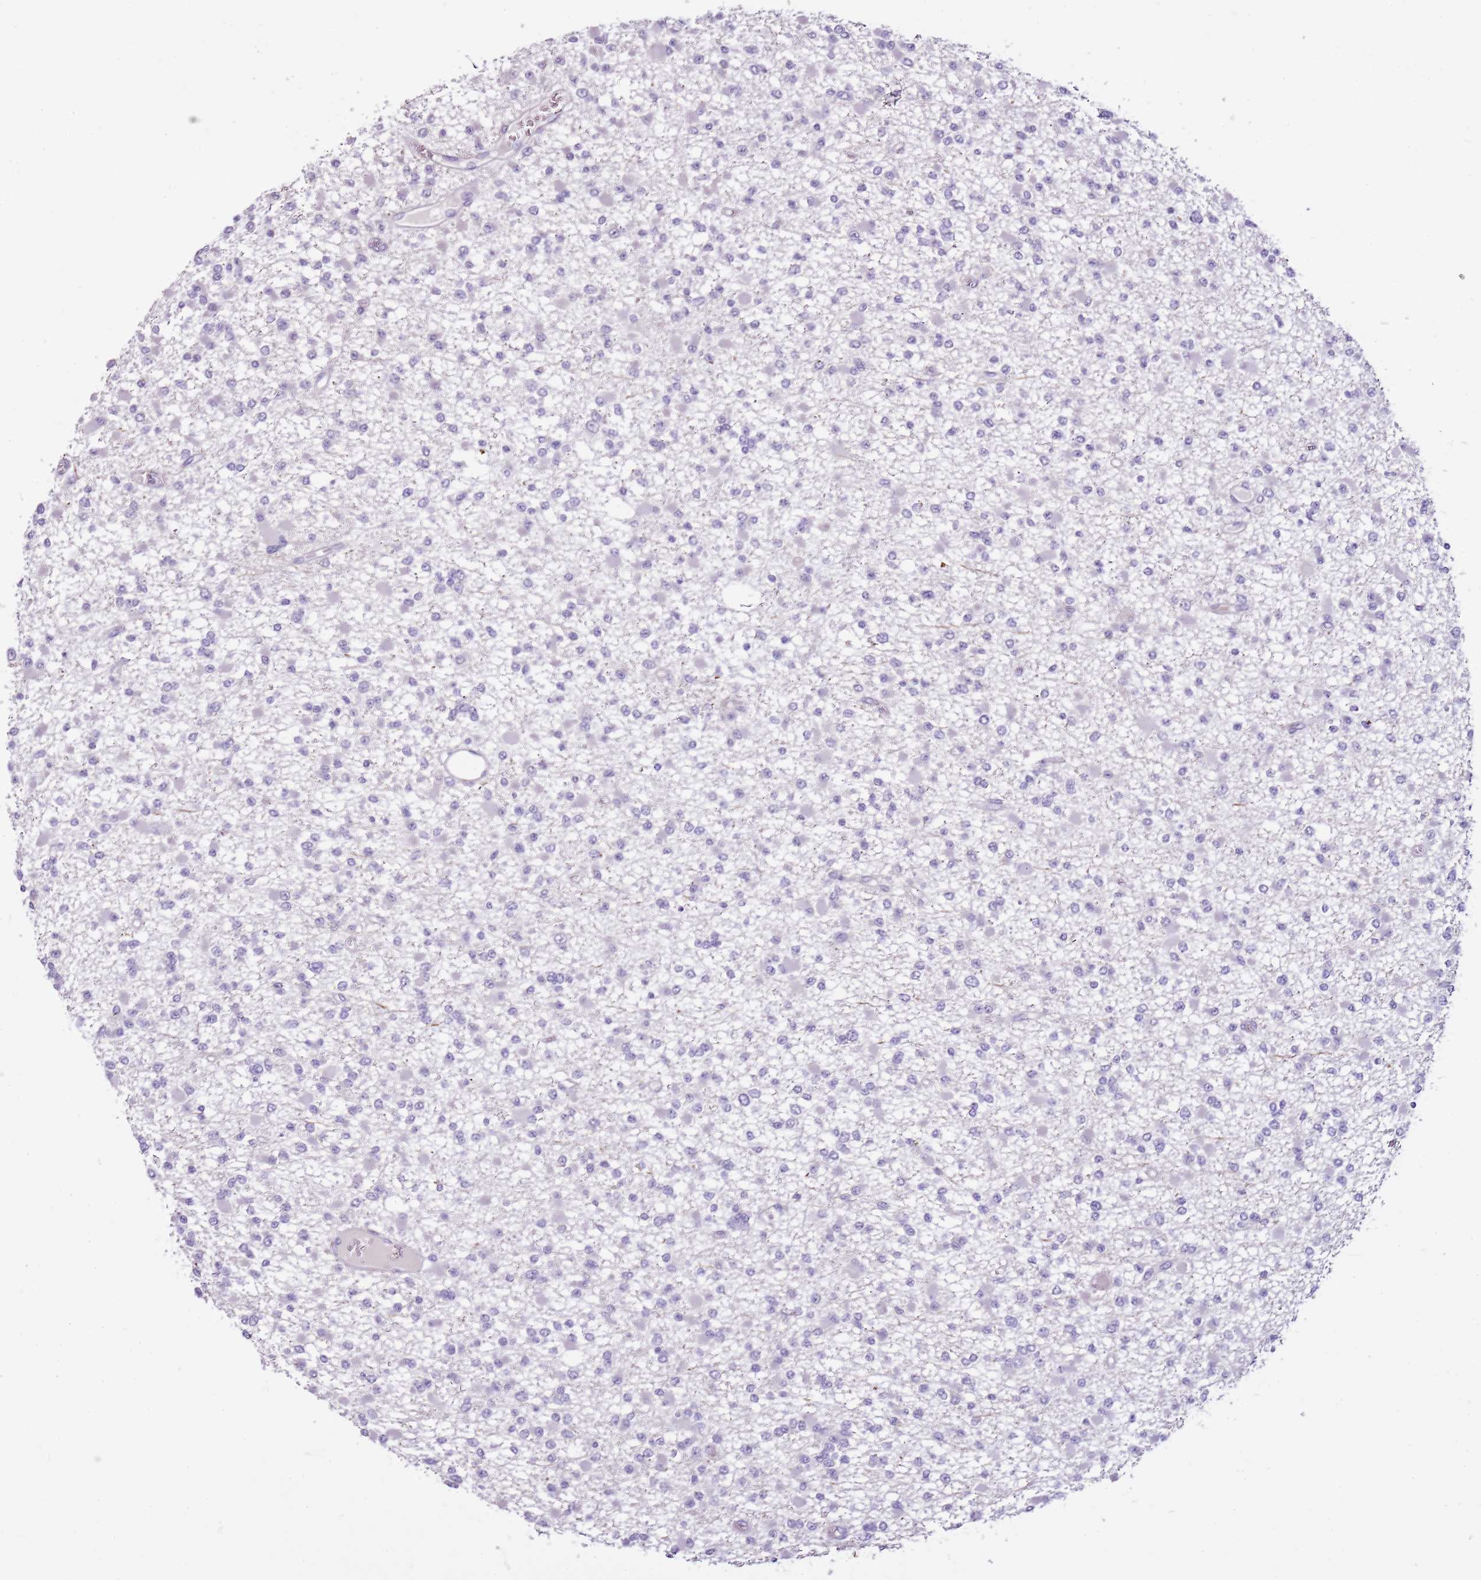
{"staining": {"intensity": "negative", "quantity": "none", "location": "none"}, "tissue": "glioma", "cell_type": "Tumor cells", "image_type": "cancer", "snomed": [{"axis": "morphology", "description": "Glioma, malignant, Low grade"}, {"axis": "topography", "description": "Brain"}], "caption": "A micrograph of human malignant low-grade glioma is negative for staining in tumor cells. (IHC, brightfield microscopy, high magnification).", "gene": "NKX2-3", "patient": {"sex": "female", "age": 22}}